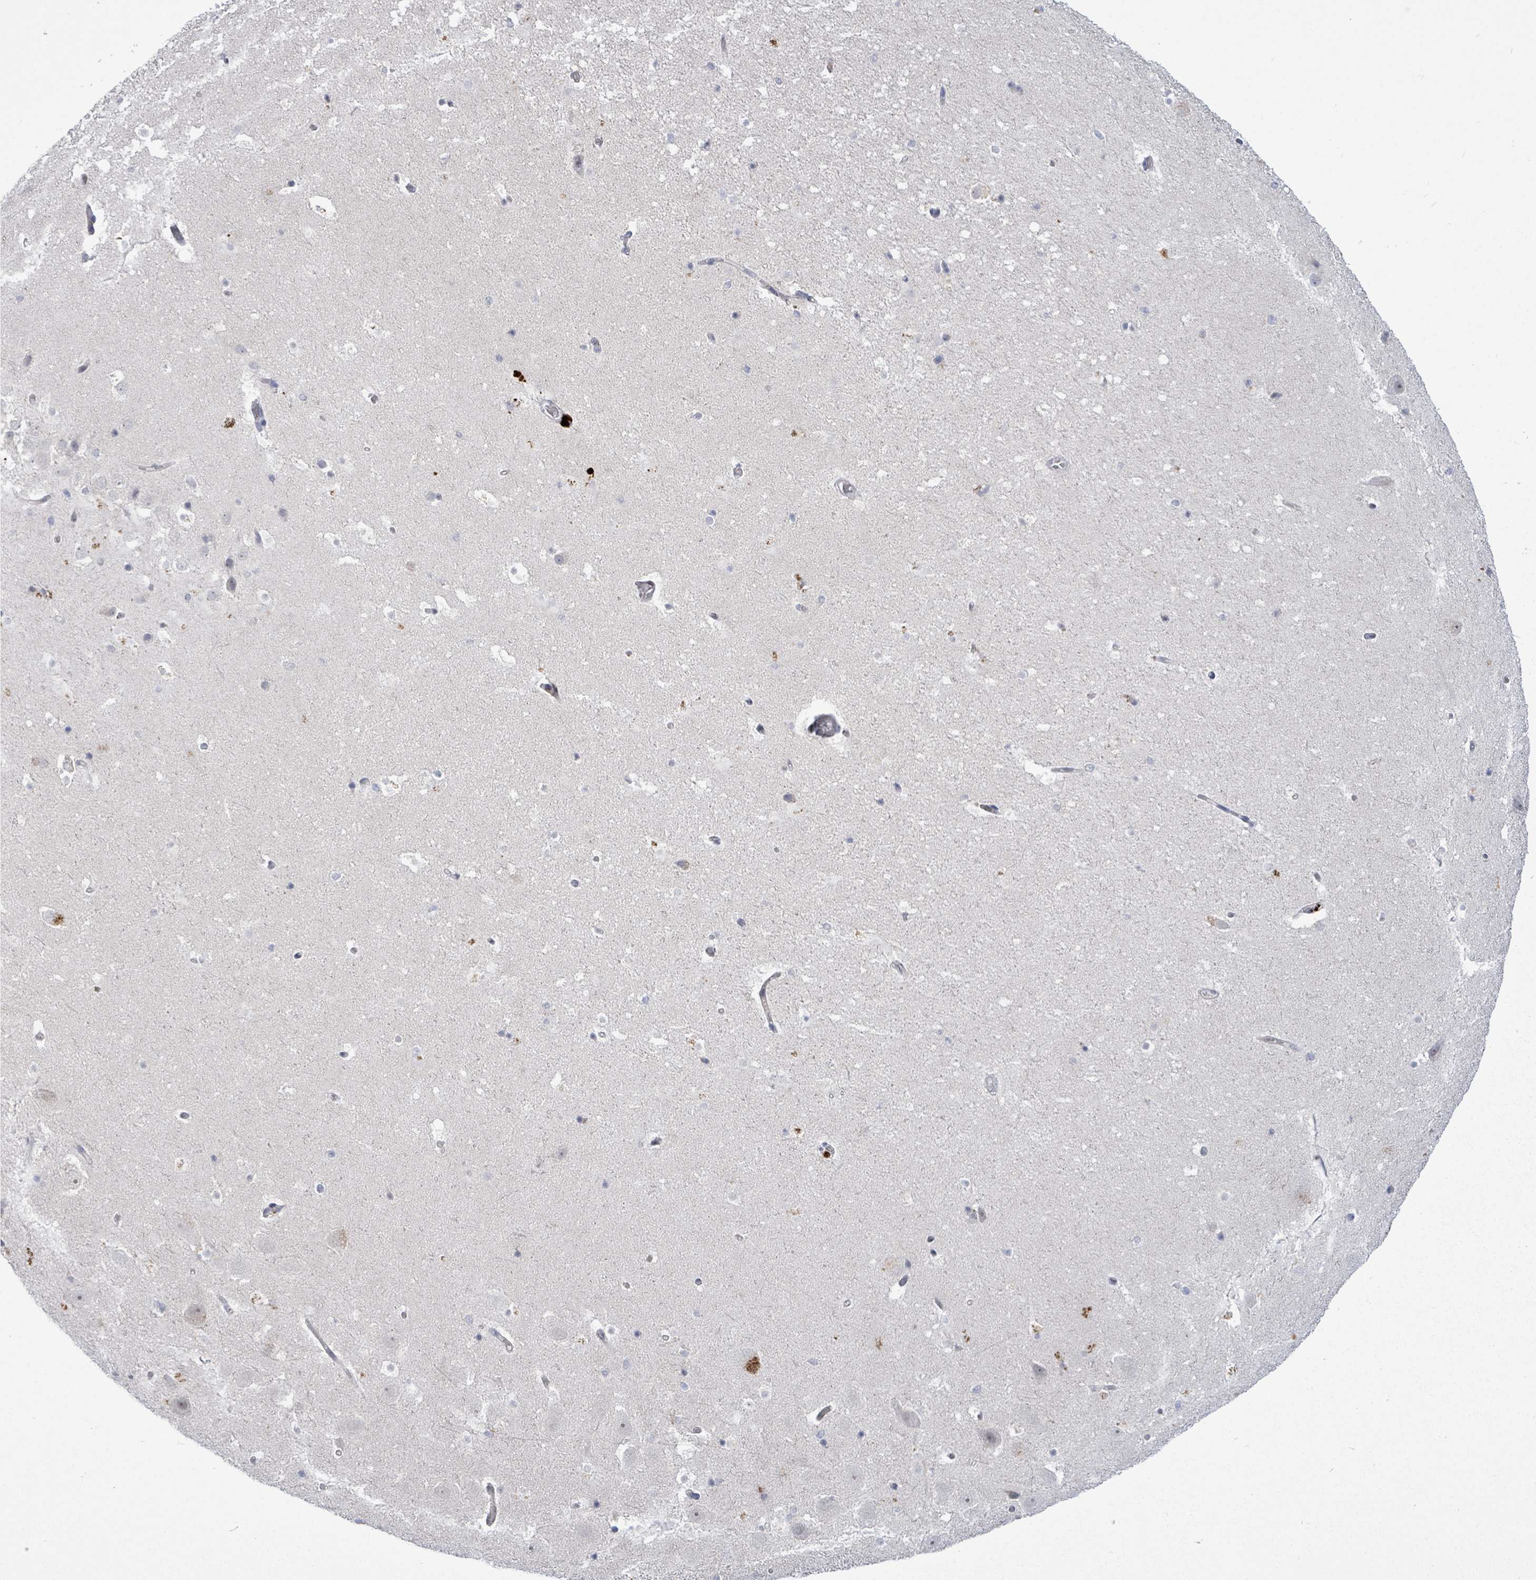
{"staining": {"intensity": "negative", "quantity": "none", "location": "none"}, "tissue": "hippocampus", "cell_type": "Glial cells", "image_type": "normal", "snomed": [{"axis": "morphology", "description": "Normal tissue, NOS"}, {"axis": "topography", "description": "Hippocampus"}], "caption": "Immunohistochemistry (IHC) of normal human hippocampus exhibits no expression in glial cells.", "gene": "CT45A10", "patient": {"sex": "male", "age": 37}}